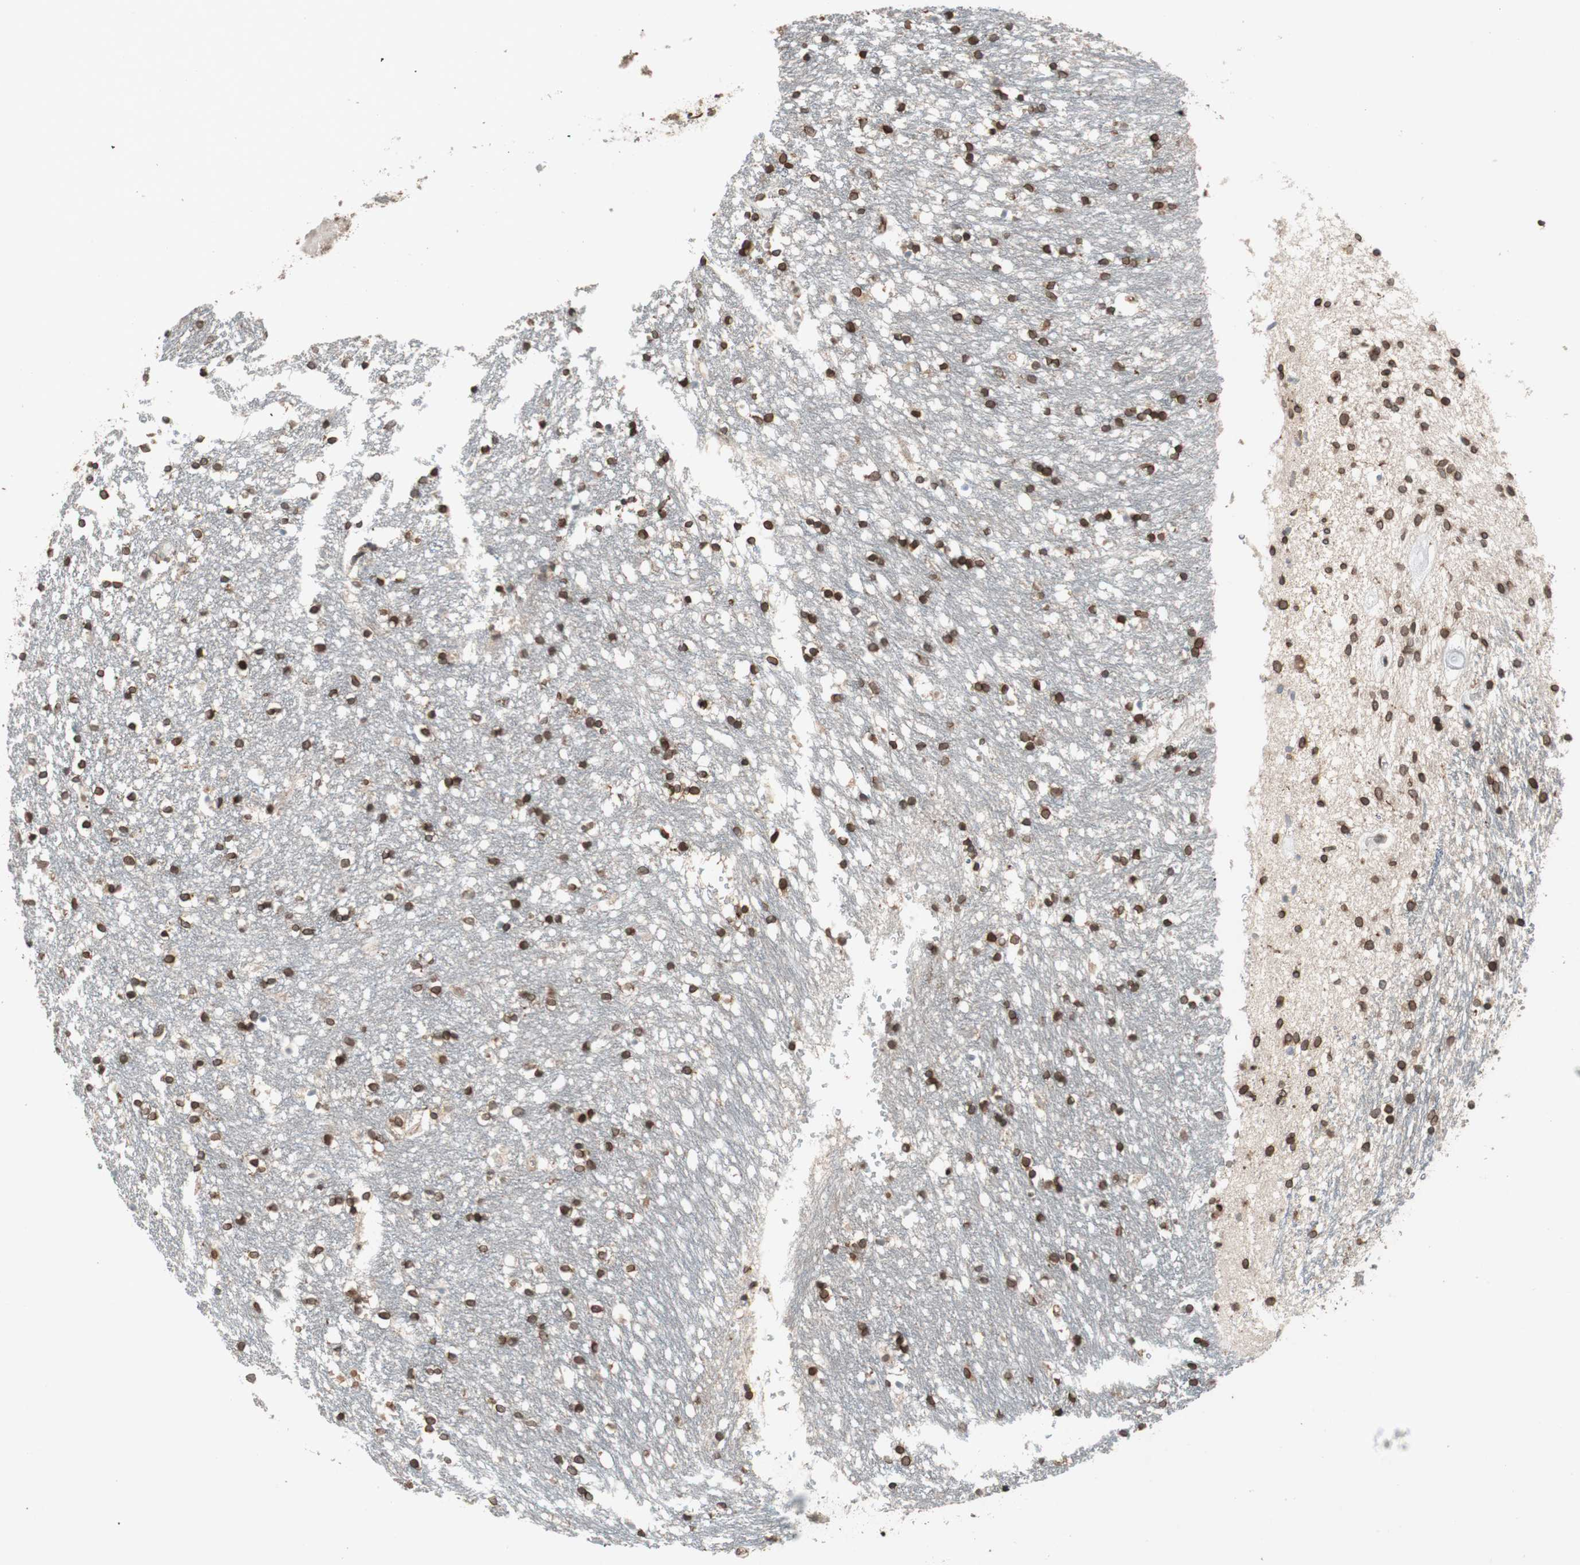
{"staining": {"intensity": "strong", "quantity": ">75%", "location": "cytoplasmic/membranous,nuclear"}, "tissue": "caudate", "cell_type": "Glial cells", "image_type": "normal", "snomed": [{"axis": "morphology", "description": "Normal tissue, NOS"}, {"axis": "topography", "description": "Lateral ventricle wall"}], "caption": "DAB (3,3'-diaminobenzidine) immunohistochemical staining of benign caudate demonstrates strong cytoplasmic/membranous,nuclear protein staining in approximately >75% of glial cells.", "gene": "NUP62", "patient": {"sex": "female", "age": 54}}